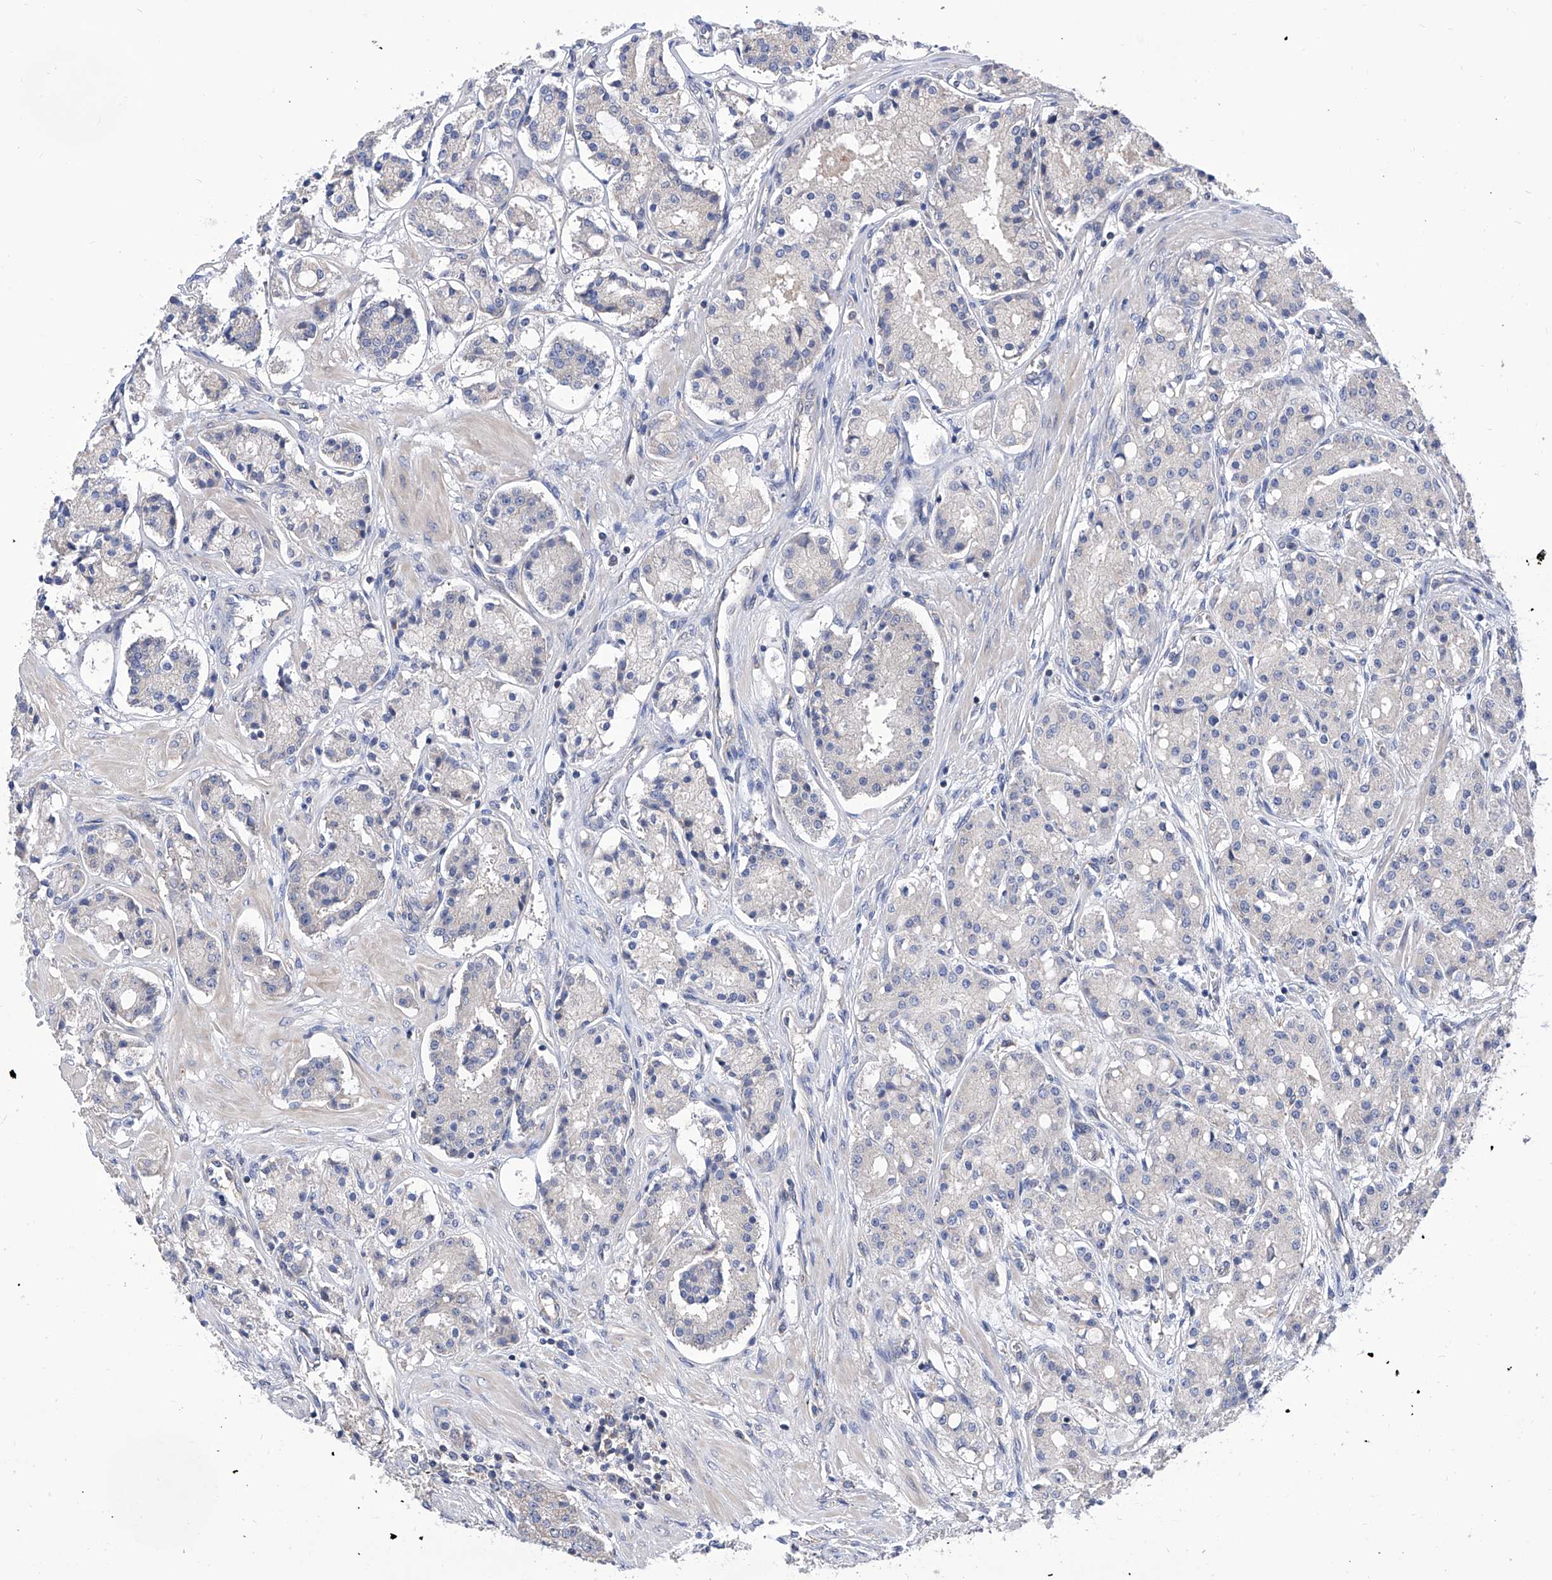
{"staining": {"intensity": "negative", "quantity": "none", "location": "none"}, "tissue": "prostate cancer", "cell_type": "Tumor cells", "image_type": "cancer", "snomed": [{"axis": "morphology", "description": "Adenocarcinoma, High grade"}, {"axis": "topography", "description": "Prostate"}], "caption": "Immunohistochemistry (IHC) of human prostate cancer displays no staining in tumor cells.", "gene": "TJAP1", "patient": {"sex": "male", "age": 60}}